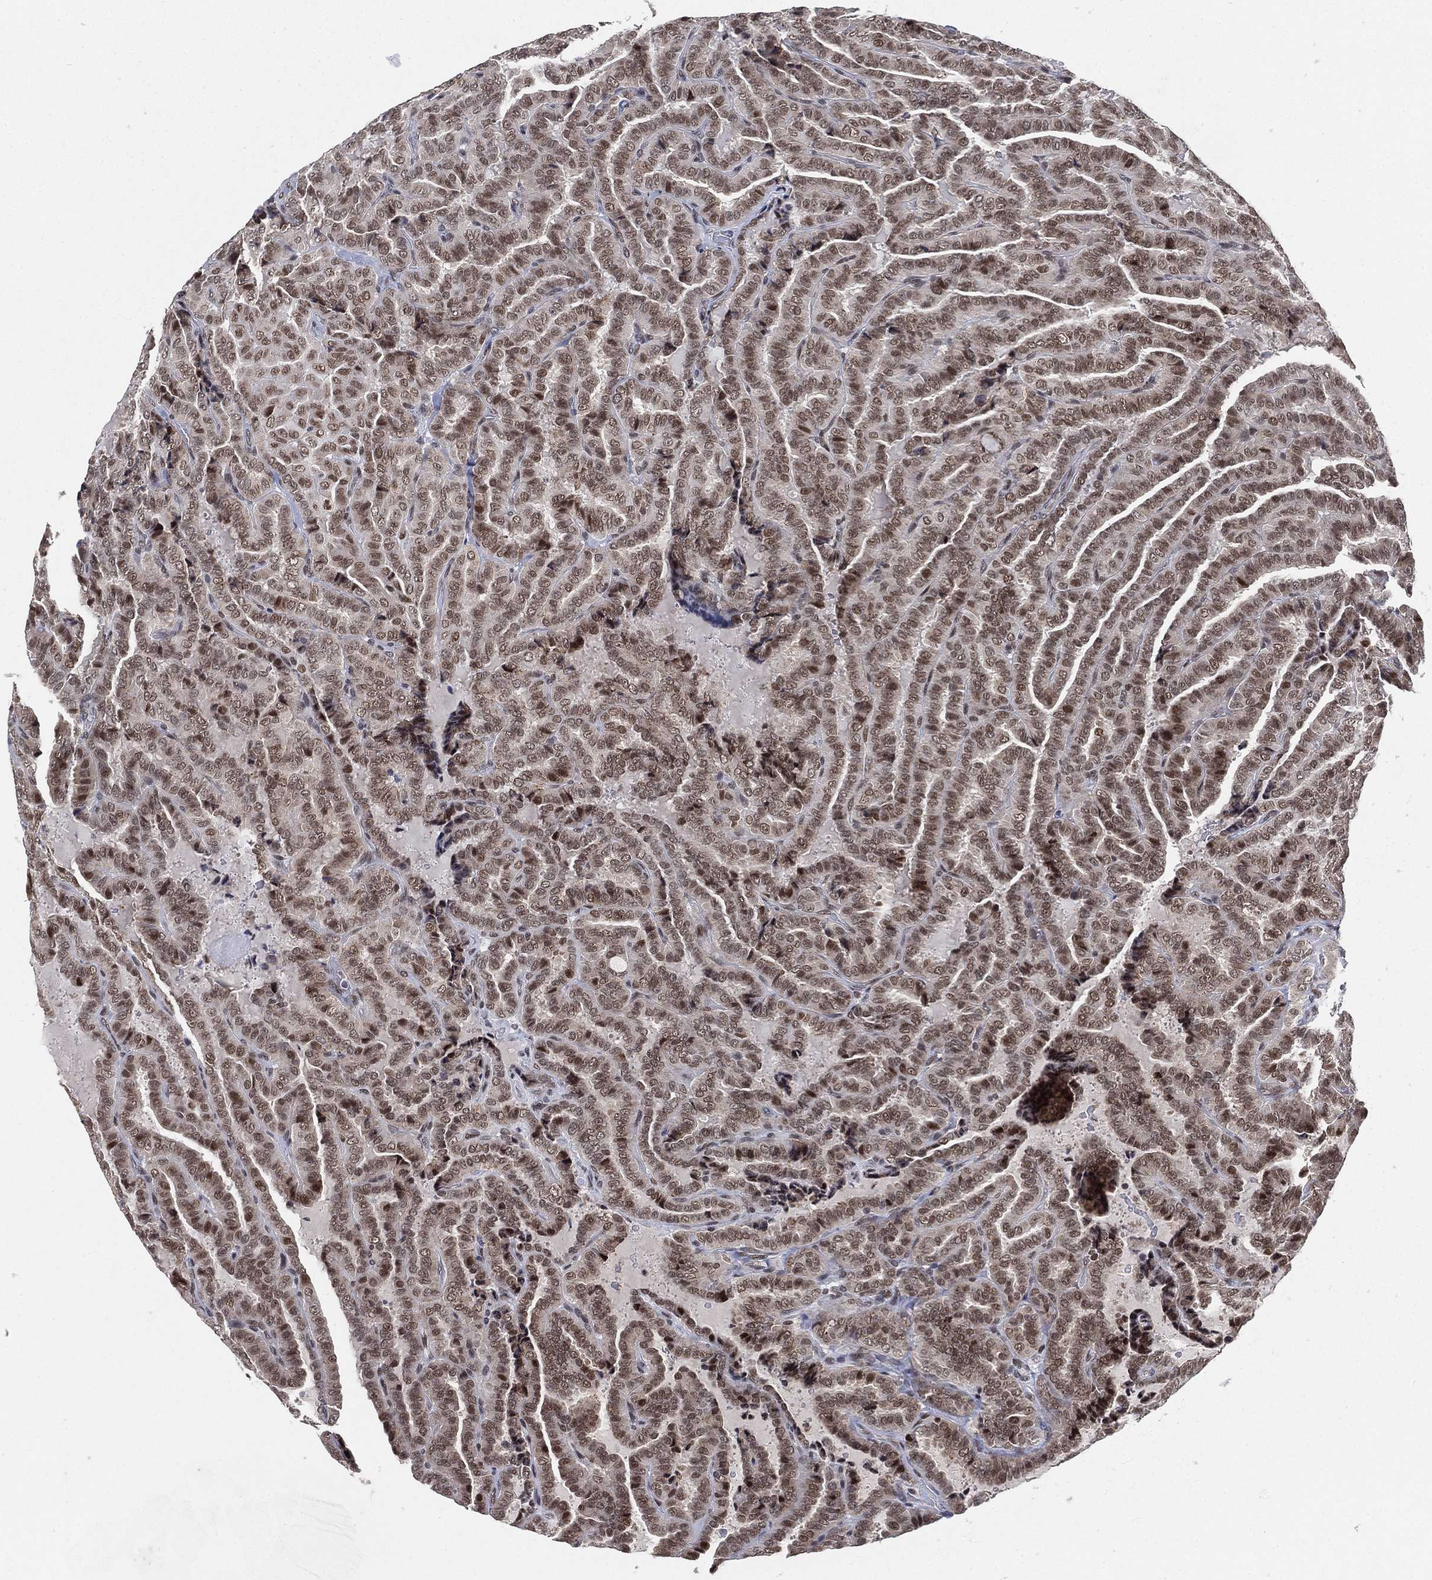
{"staining": {"intensity": "weak", "quantity": ">75%", "location": "nuclear"}, "tissue": "thyroid cancer", "cell_type": "Tumor cells", "image_type": "cancer", "snomed": [{"axis": "morphology", "description": "Papillary adenocarcinoma, NOS"}, {"axis": "topography", "description": "Thyroid gland"}], "caption": "A histopathology image showing weak nuclear staining in about >75% of tumor cells in thyroid cancer (papillary adenocarcinoma), as visualized by brown immunohistochemical staining.", "gene": "YLPM1", "patient": {"sex": "female", "age": 39}}